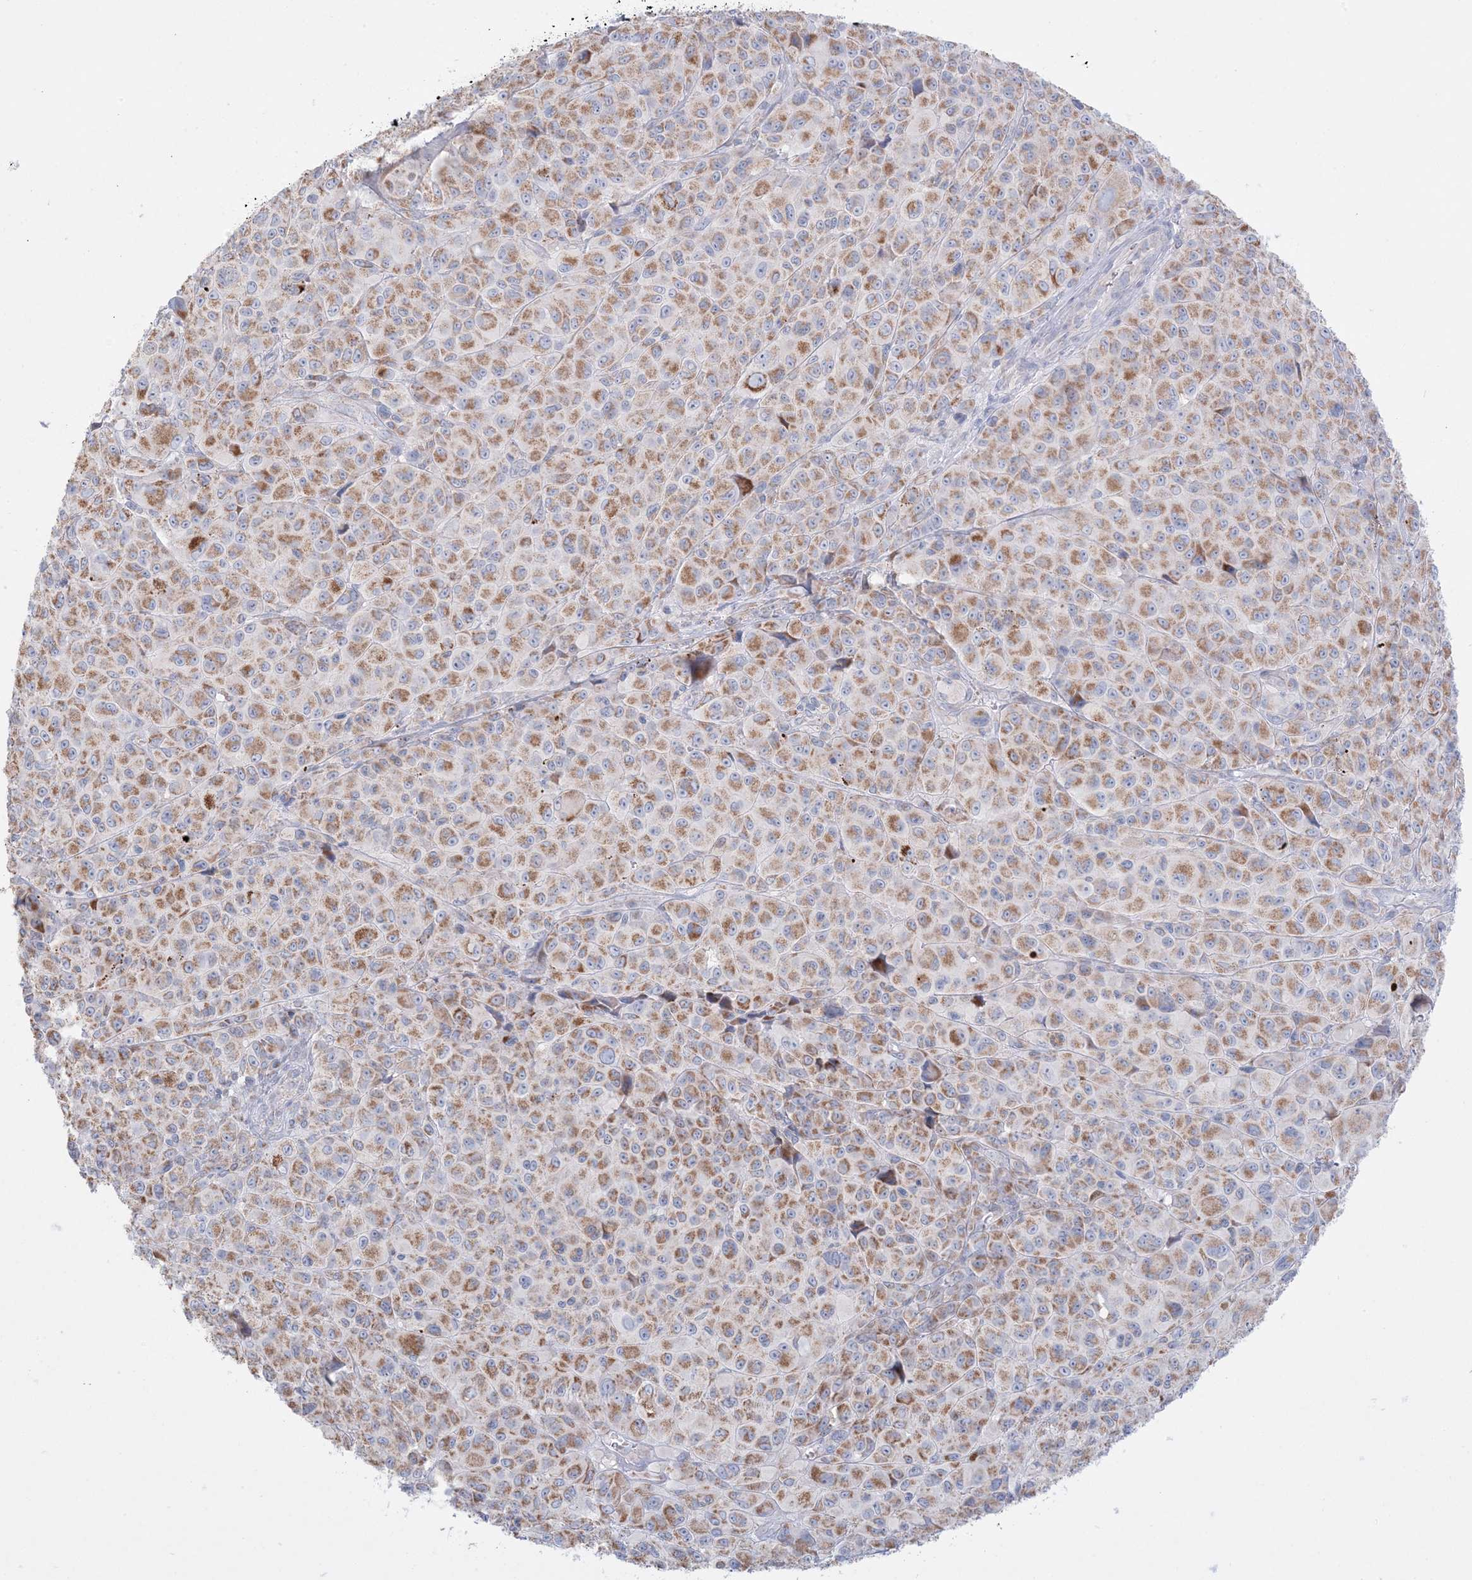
{"staining": {"intensity": "moderate", "quantity": "25%-75%", "location": "cytoplasmic/membranous"}, "tissue": "melanoma", "cell_type": "Tumor cells", "image_type": "cancer", "snomed": [{"axis": "morphology", "description": "Malignant melanoma, NOS"}, {"axis": "topography", "description": "Skin of trunk"}], "caption": "Immunohistochemistry (IHC) micrograph of neoplastic tissue: human malignant melanoma stained using IHC displays medium levels of moderate protein expression localized specifically in the cytoplasmic/membranous of tumor cells, appearing as a cytoplasmic/membranous brown color.", "gene": "KCTD6", "patient": {"sex": "male", "age": 71}}